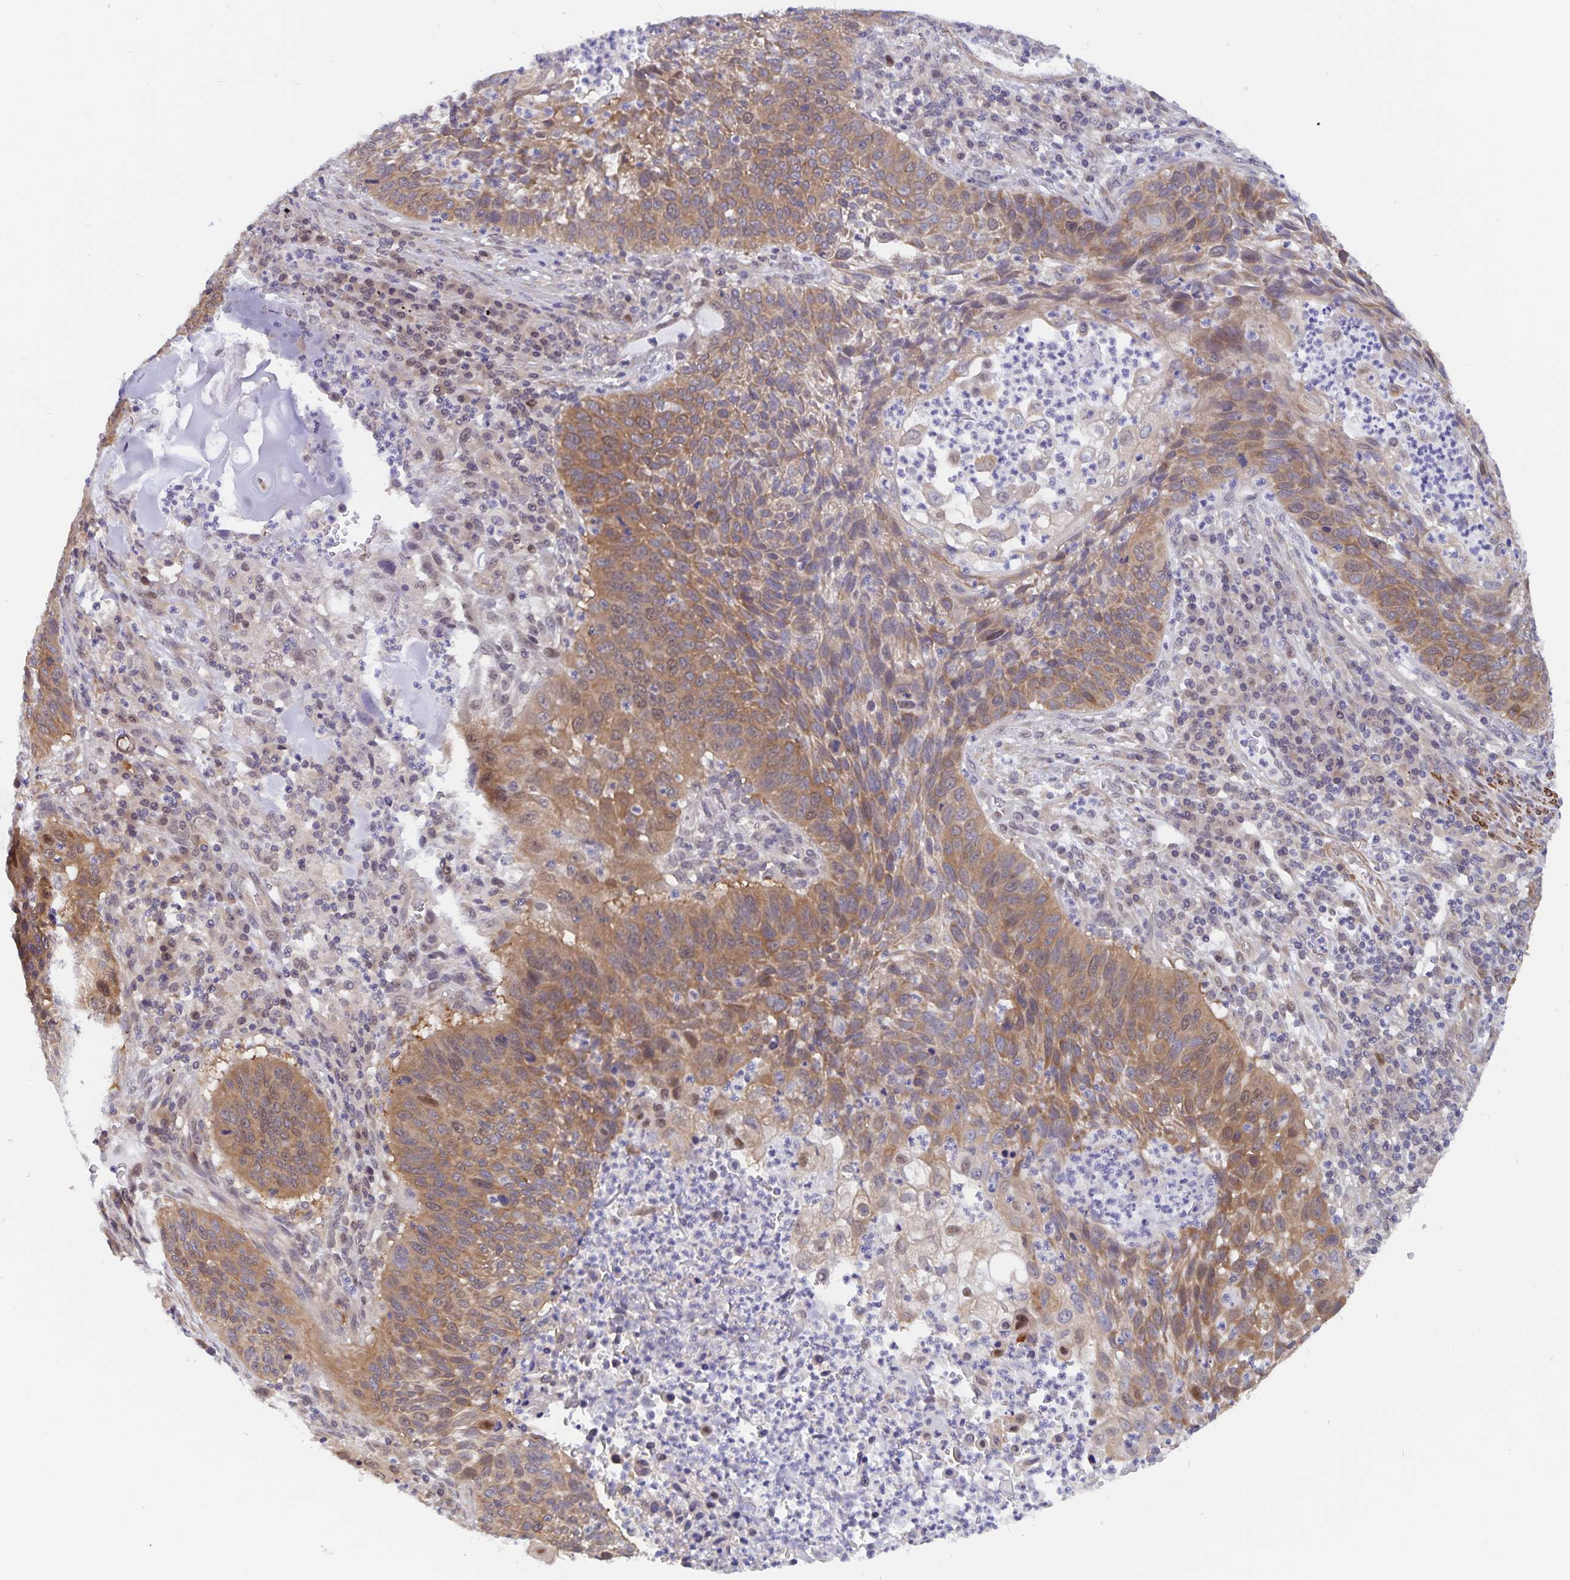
{"staining": {"intensity": "moderate", "quantity": "25%-75%", "location": "cytoplasmic/membranous,nuclear"}, "tissue": "lung cancer", "cell_type": "Tumor cells", "image_type": "cancer", "snomed": [{"axis": "morphology", "description": "Squamous cell carcinoma, NOS"}, {"axis": "morphology", "description": "Squamous cell carcinoma, metastatic, NOS"}, {"axis": "topography", "description": "Lung"}, {"axis": "topography", "description": "Pleura, NOS"}], "caption": "Immunohistochemistry (IHC) staining of squamous cell carcinoma (lung), which reveals medium levels of moderate cytoplasmic/membranous and nuclear staining in about 25%-75% of tumor cells indicating moderate cytoplasmic/membranous and nuclear protein positivity. The staining was performed using DAB (3,3'-diaminobenzidine) (brown) for protein detection and nuclei were counterstained in hematoxylin (blue).", "gene": "BAG6", "patient": {"sex": "male", "age": 72}}